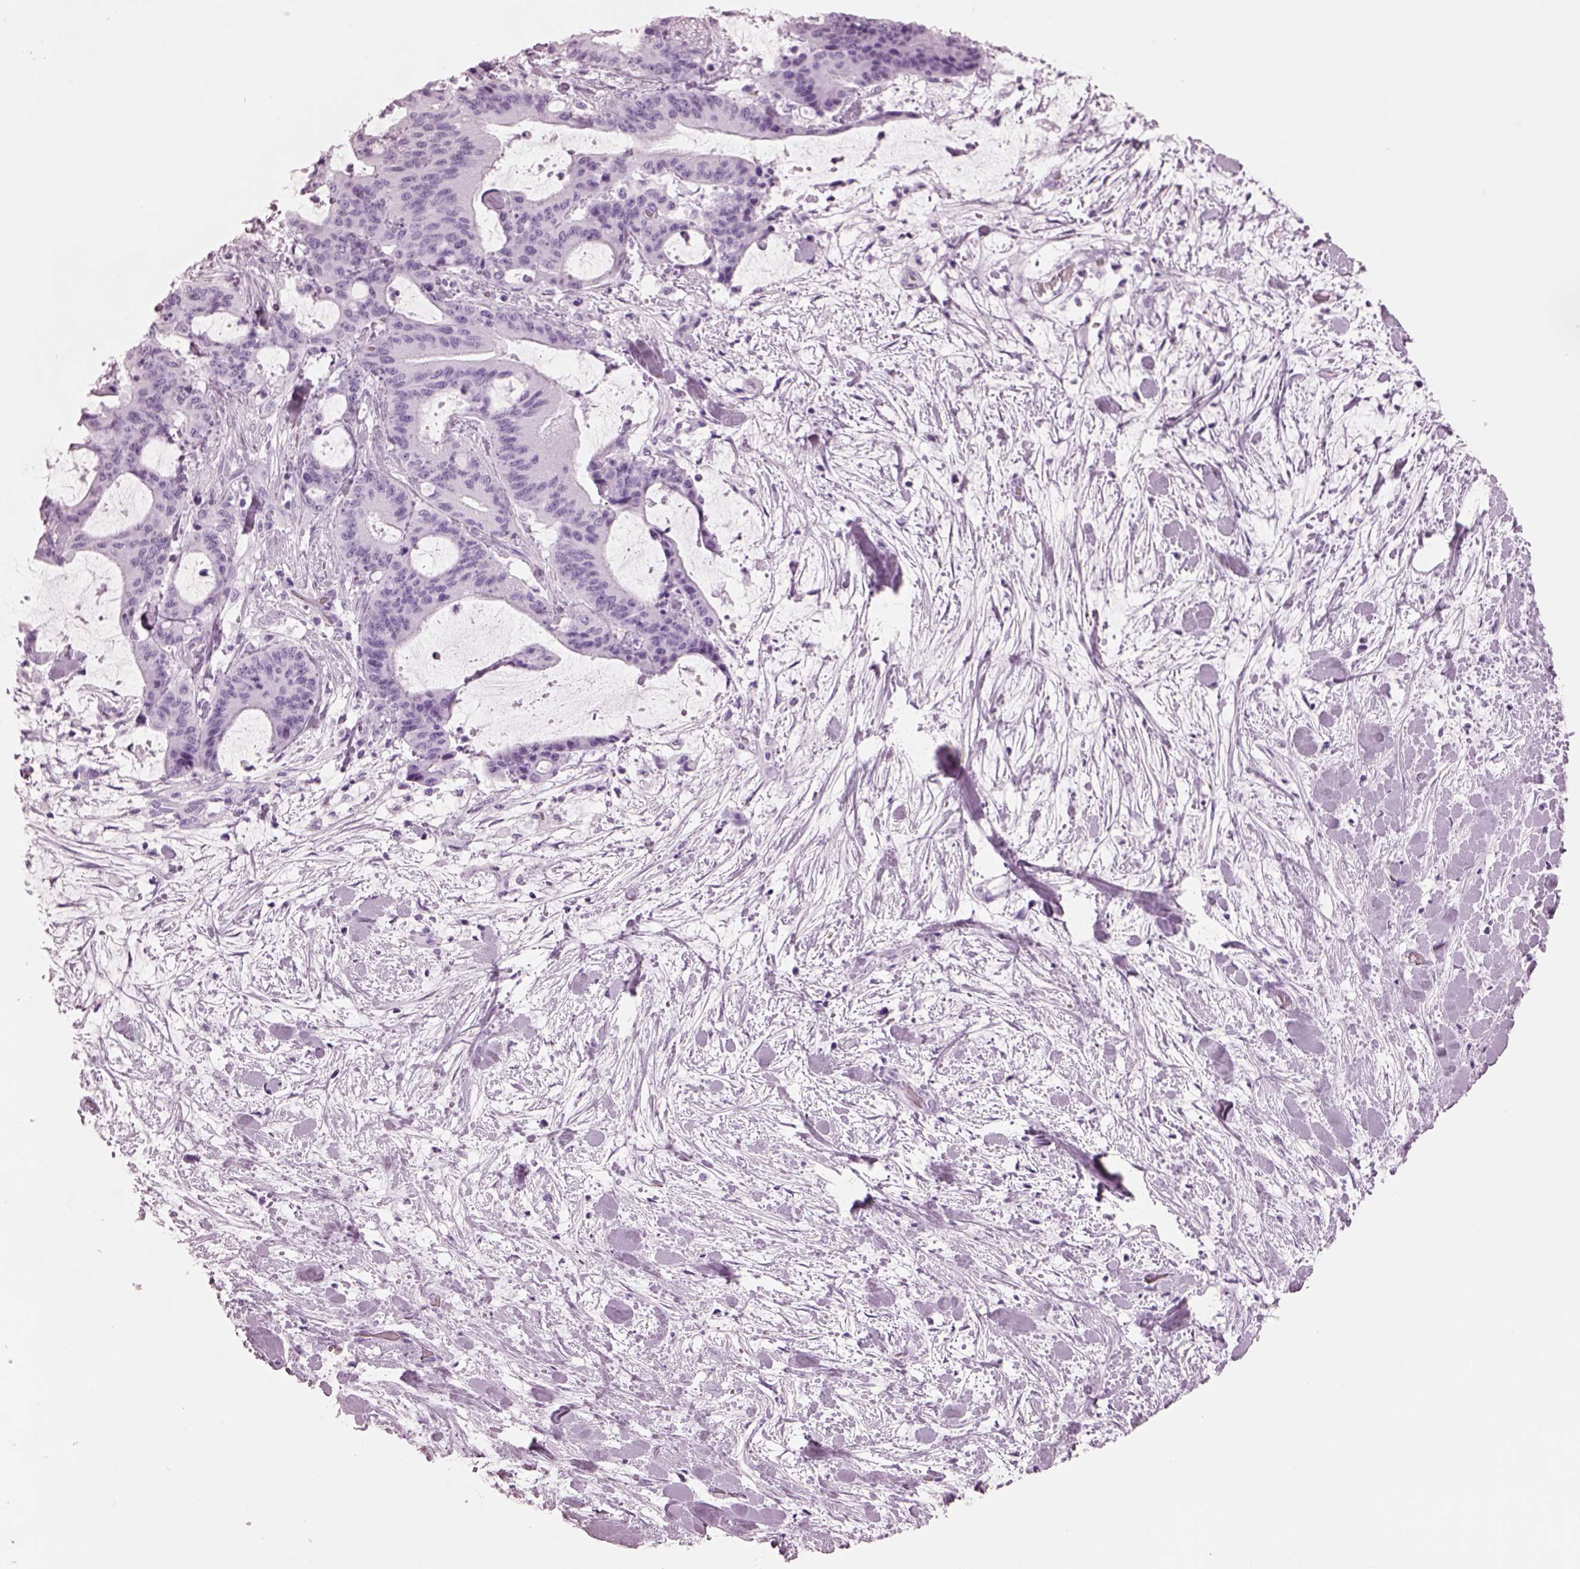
{"staining": {"intensity": "negative", "quantity": "none", "location": "none"}, "tissue": "liver cancer", "cell_type": "Tumor cells", "image_type": "cancer", "snomed": [{"axis": "morphology", "description": "Cholangiocarcinoma"}, {"axis": "topography", "description": "Liver"}], "caption": "There is no significant expression in tumor cells of liver cancer.", "gene": "HYDIN", "patient": {"sex": "female", "age": 73}}